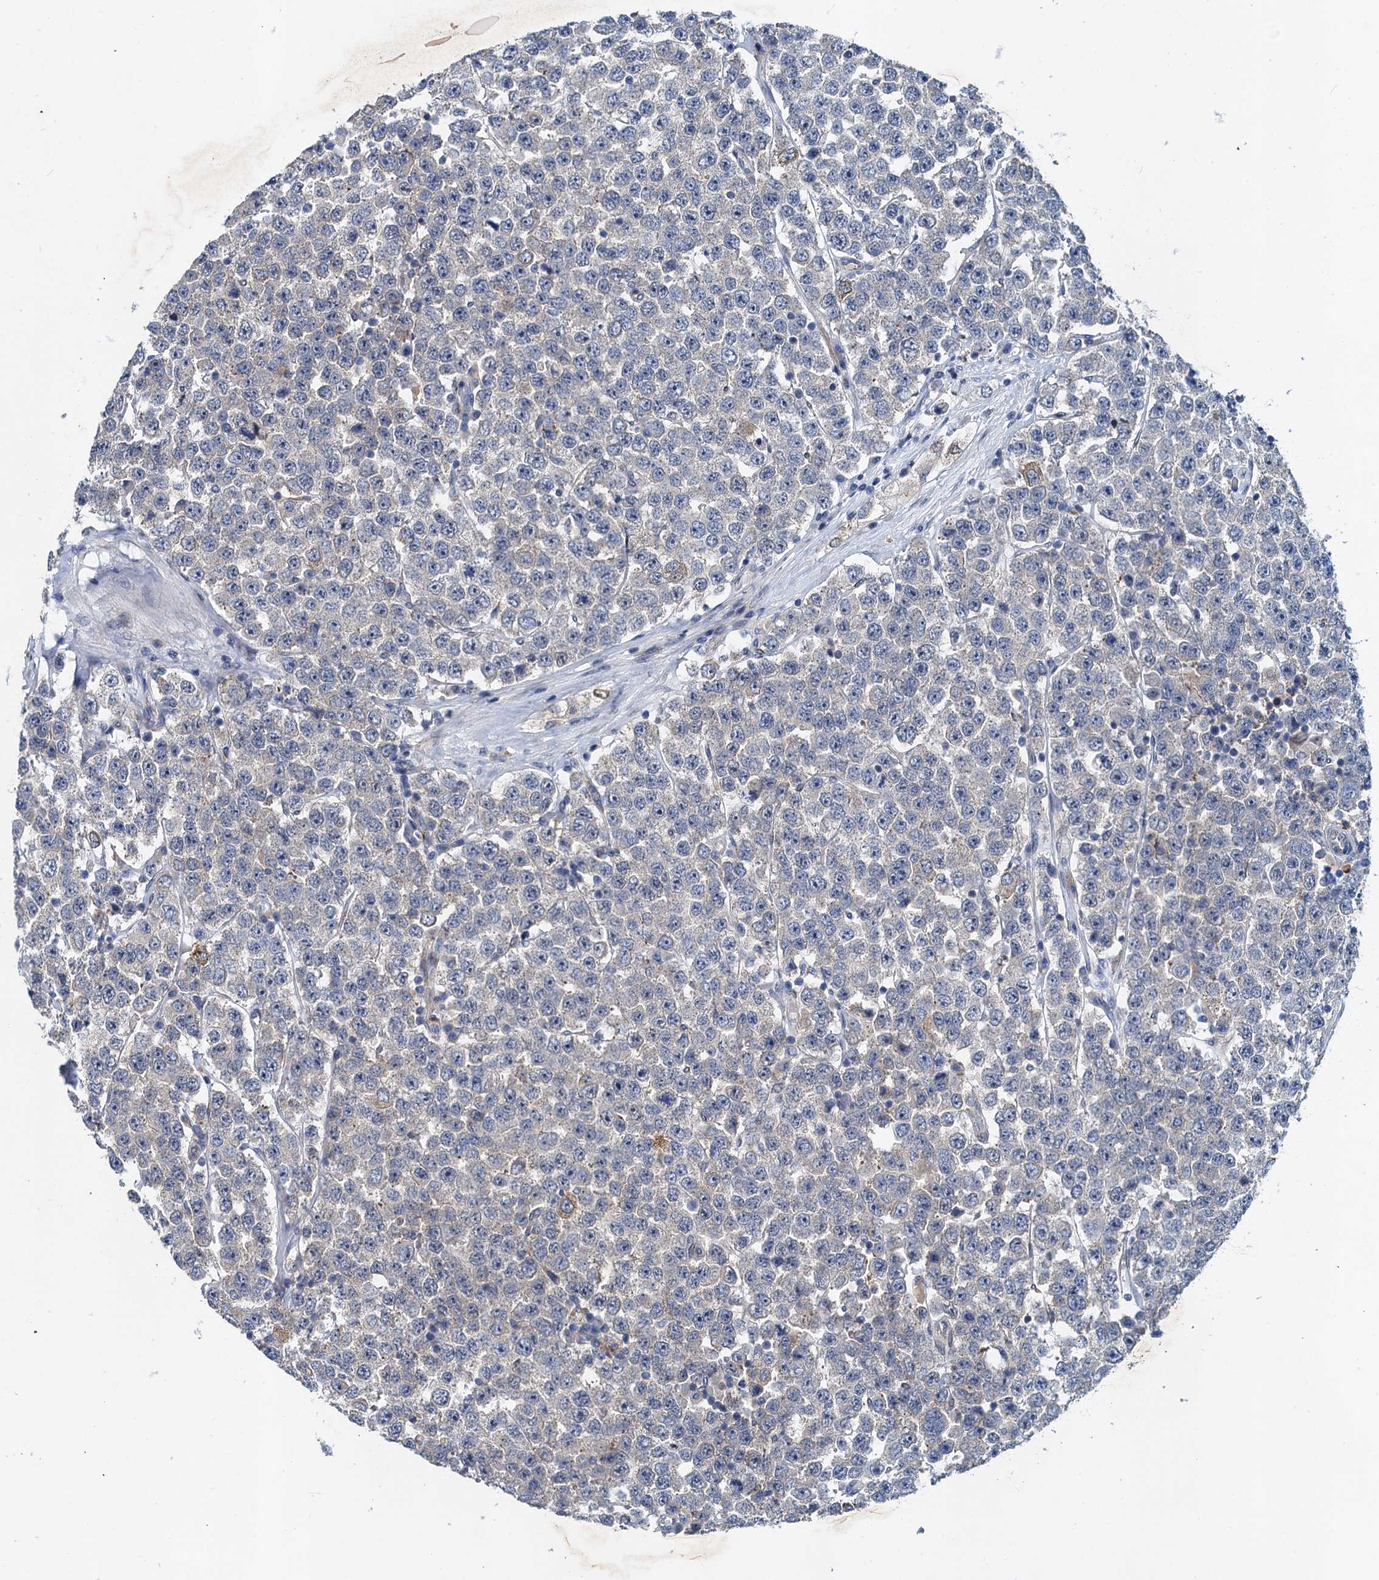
{"staining": {"intensity": "negative", "quantity": "none", "location": "none"}, "tissue": "testis cancer", "cell_type": "Tumor cells", "image_type": "cancer", "snomed": [{"axis": "morphology", "description": "Seminoma, NOS"}, {"axis": "topography", "description": "Testis"}], "caption": "Immunohistochemistry (IHC) micrograph of neoplastic tissue: testis seminoma stained with DAB demonstrates no significant protein staining in tumor cells. (DAB (3,3'-diaminobenzidine) immunohistochemistry (IHC), high magnification).", "gene": "NBEA", "patient": {"sex": "male", "age": 28}}